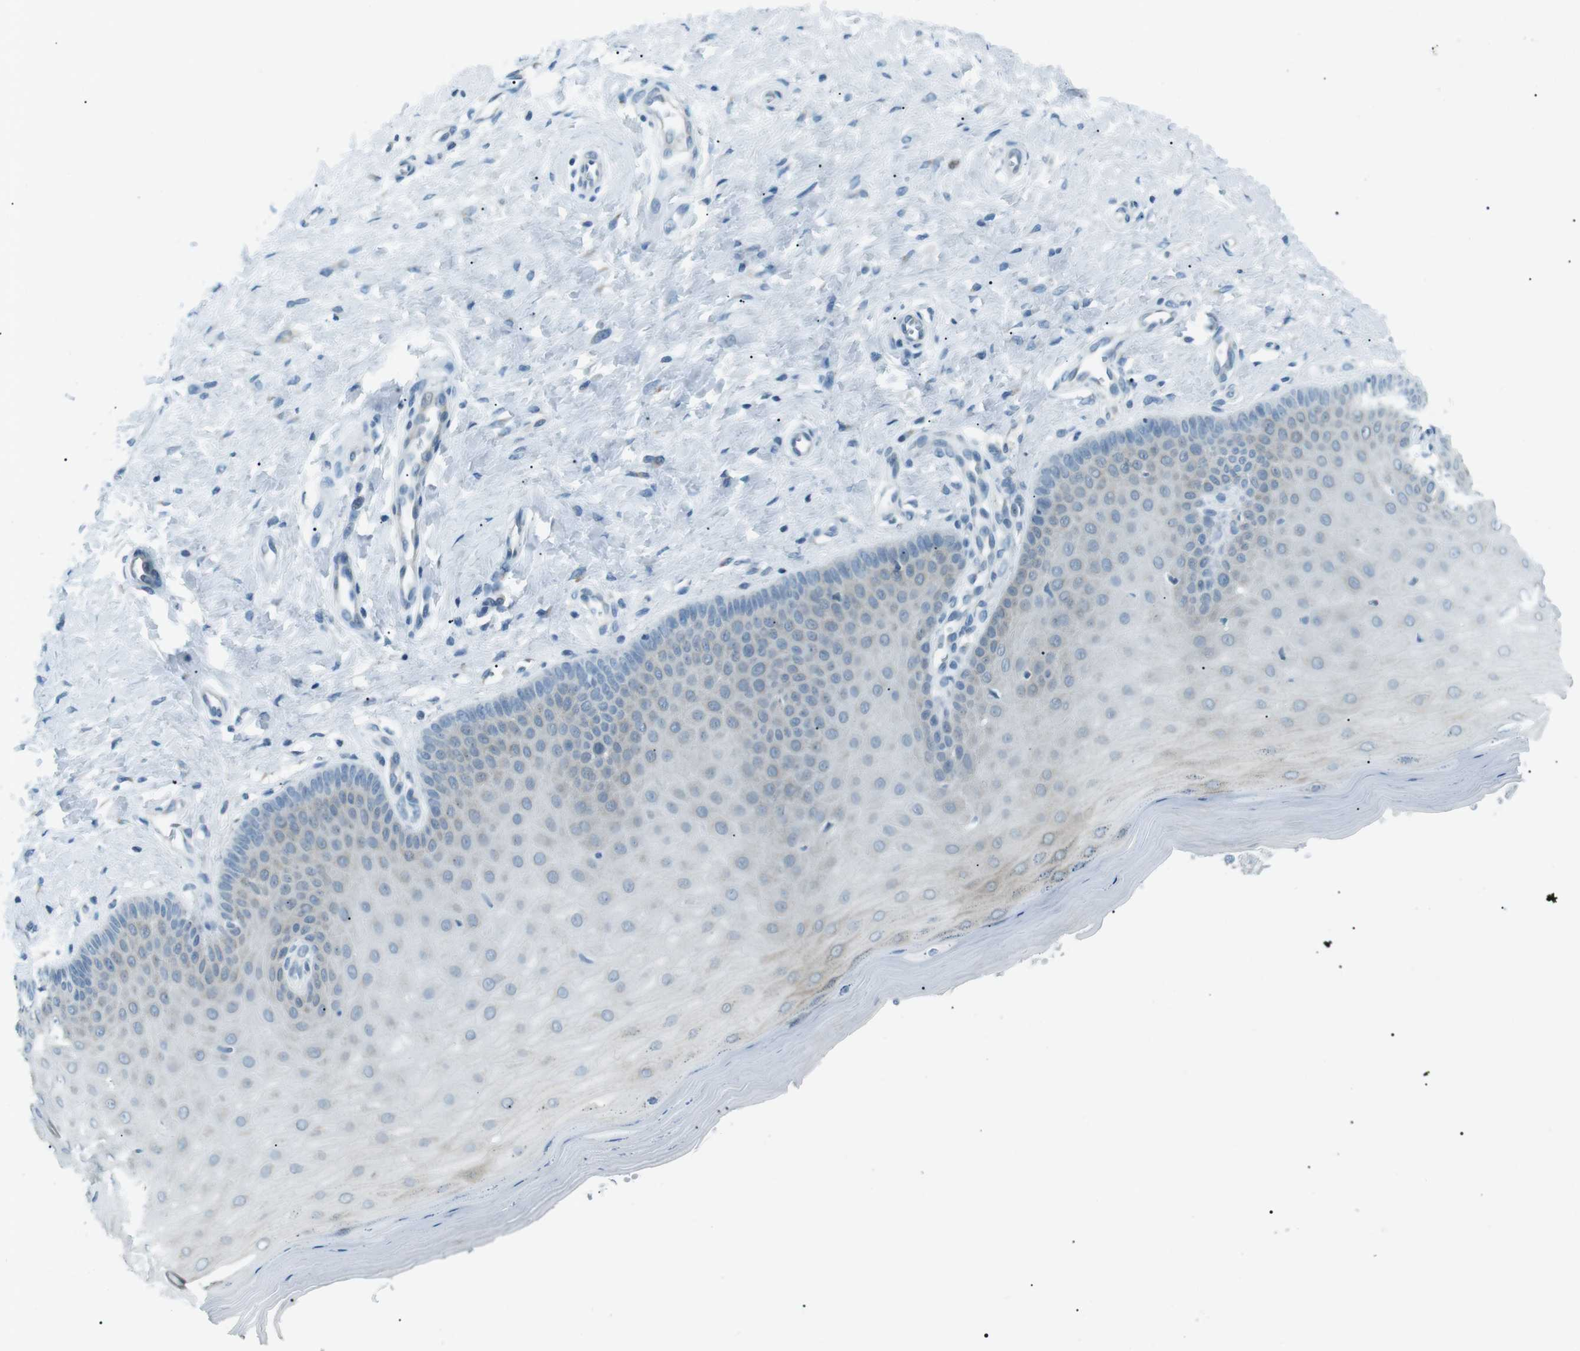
{"staining": {"intensity": "negative", "quantity": "none", "location": "none"}, "tissue": "cervix", "cell_type": "Glandular cells", "image_type": "normal", "snomed": [{"axis": "morphology", "description": "Normal tissue, NOS"}, {"axis": "topography", "description": "Cervix"}], "caption": "Cervix was stained to show a protein in brown. There is no significant staining in glandular cells.", "gene": "ENSG00000289724", "patient": {"sex": "female", "age": 55}}